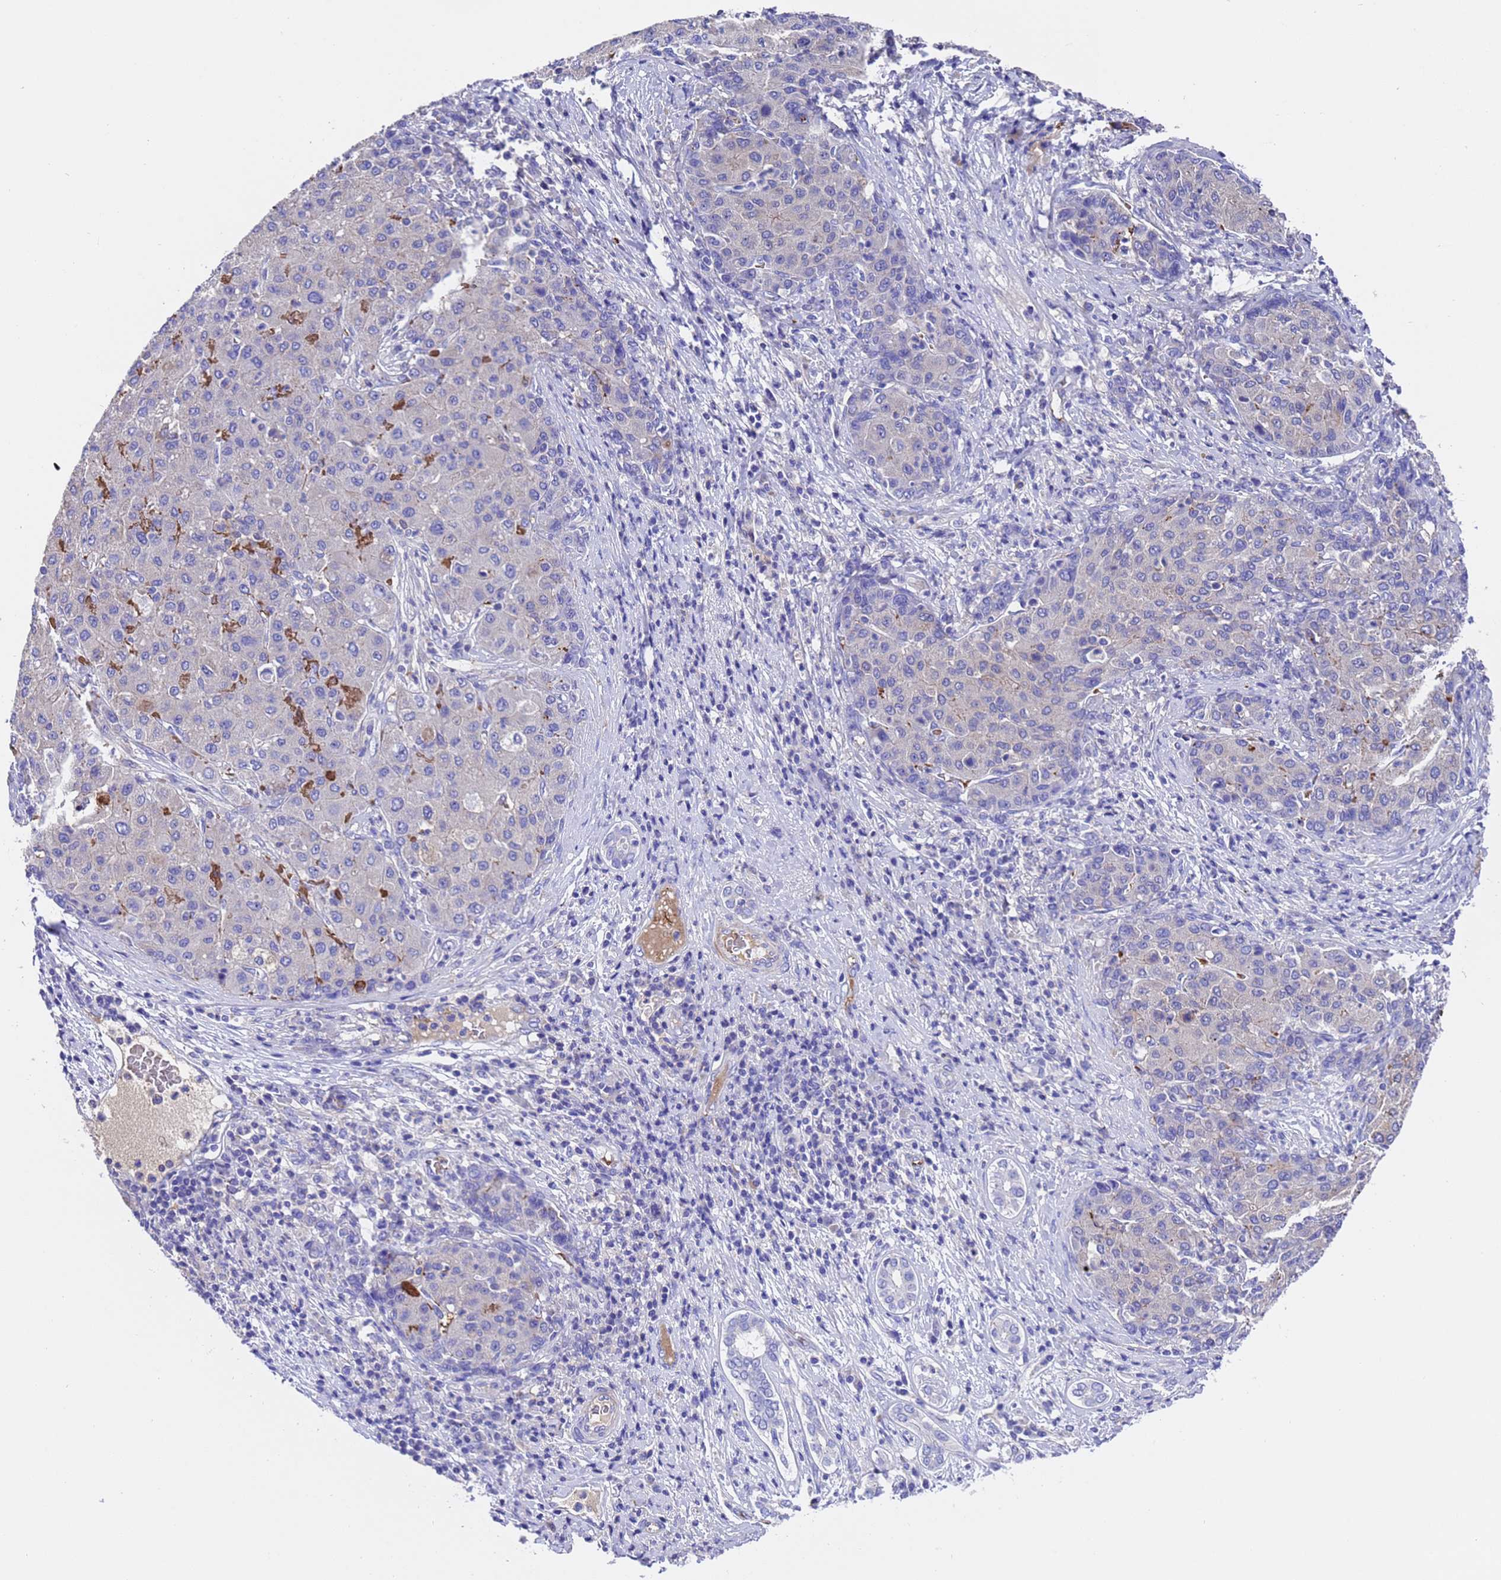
{"staining": {"intensity": "negative", "quantity": "none", "location": "none"}, "tissue": "liver cancer", "cell_type": "Tumor cells", "image_type": "cancer", "snomed": [{"axis": "morphology", "description": "Carcinoma, Hepatocellular, NOS"}, {"axis": "topography", "description": "Liver"}], "caption": "Photomicrograph shows no protein staining in tumor cells of liver cancer (hepatocellular carcinoma) tissue.", "gene": "ELP6", "patient": {"sex": "male", "age": 65}}